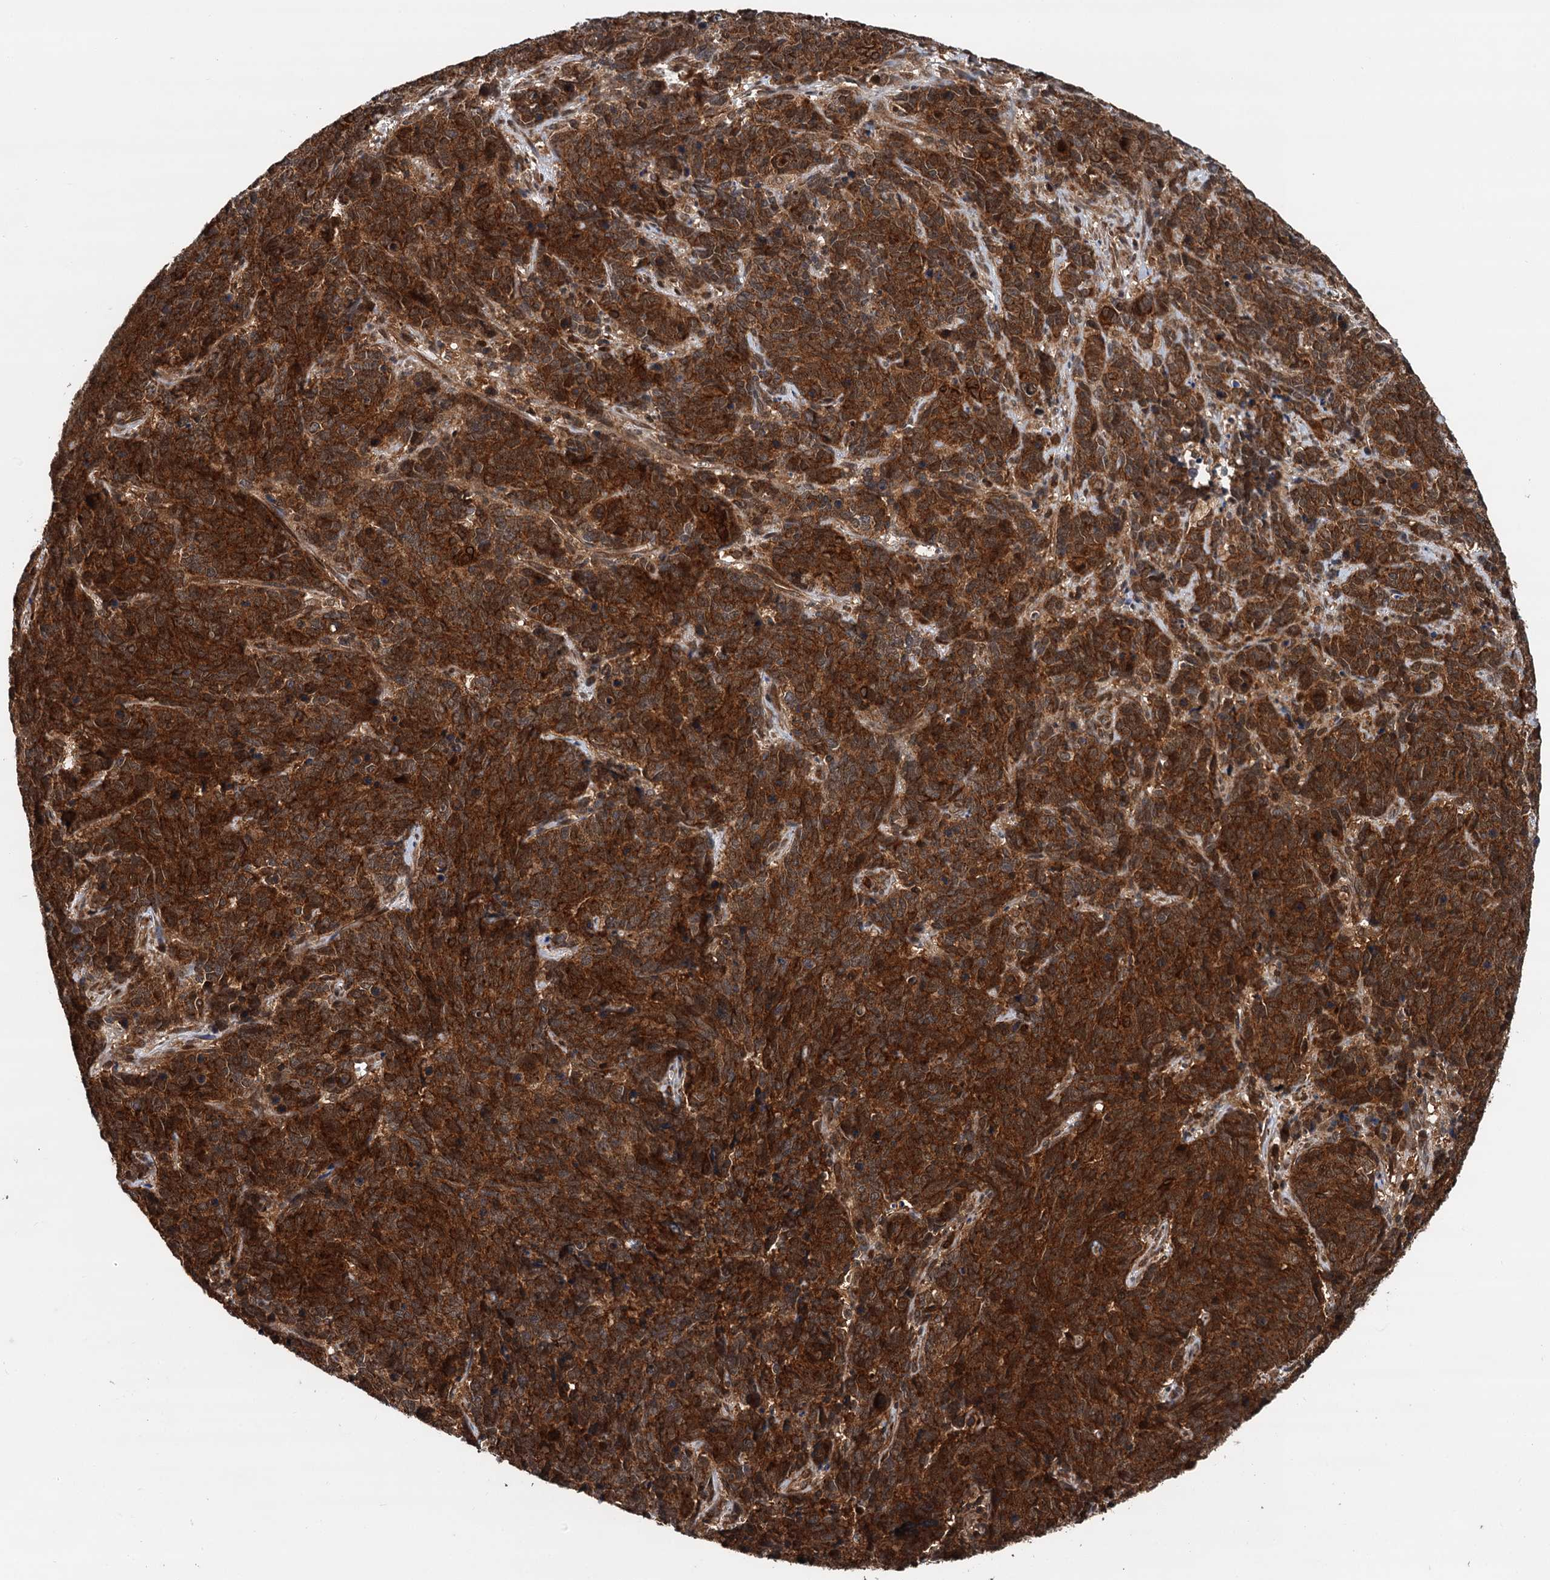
{"staining": {"intensity": "strong", "quantity": ">75%", "location": "cytoplasmic/membranous"}, "tissue": "cervical cancer", "cell_type": "Tumor cells", "image_type": "cancer", "snomed": [{"axis": "morphology", "description": "Squamous cell carcinoma, NOS"}, {"axis": "topography", "description": "Cervix"}], "caption": "Squamous cell carcinoma (cervical) stained with a brown dye reveals strong cytoplasmic/membranous positive staining in about >75% of tumor cells.", "gene": "STUB1", "patient": {"sex": "female", "age": 60}}